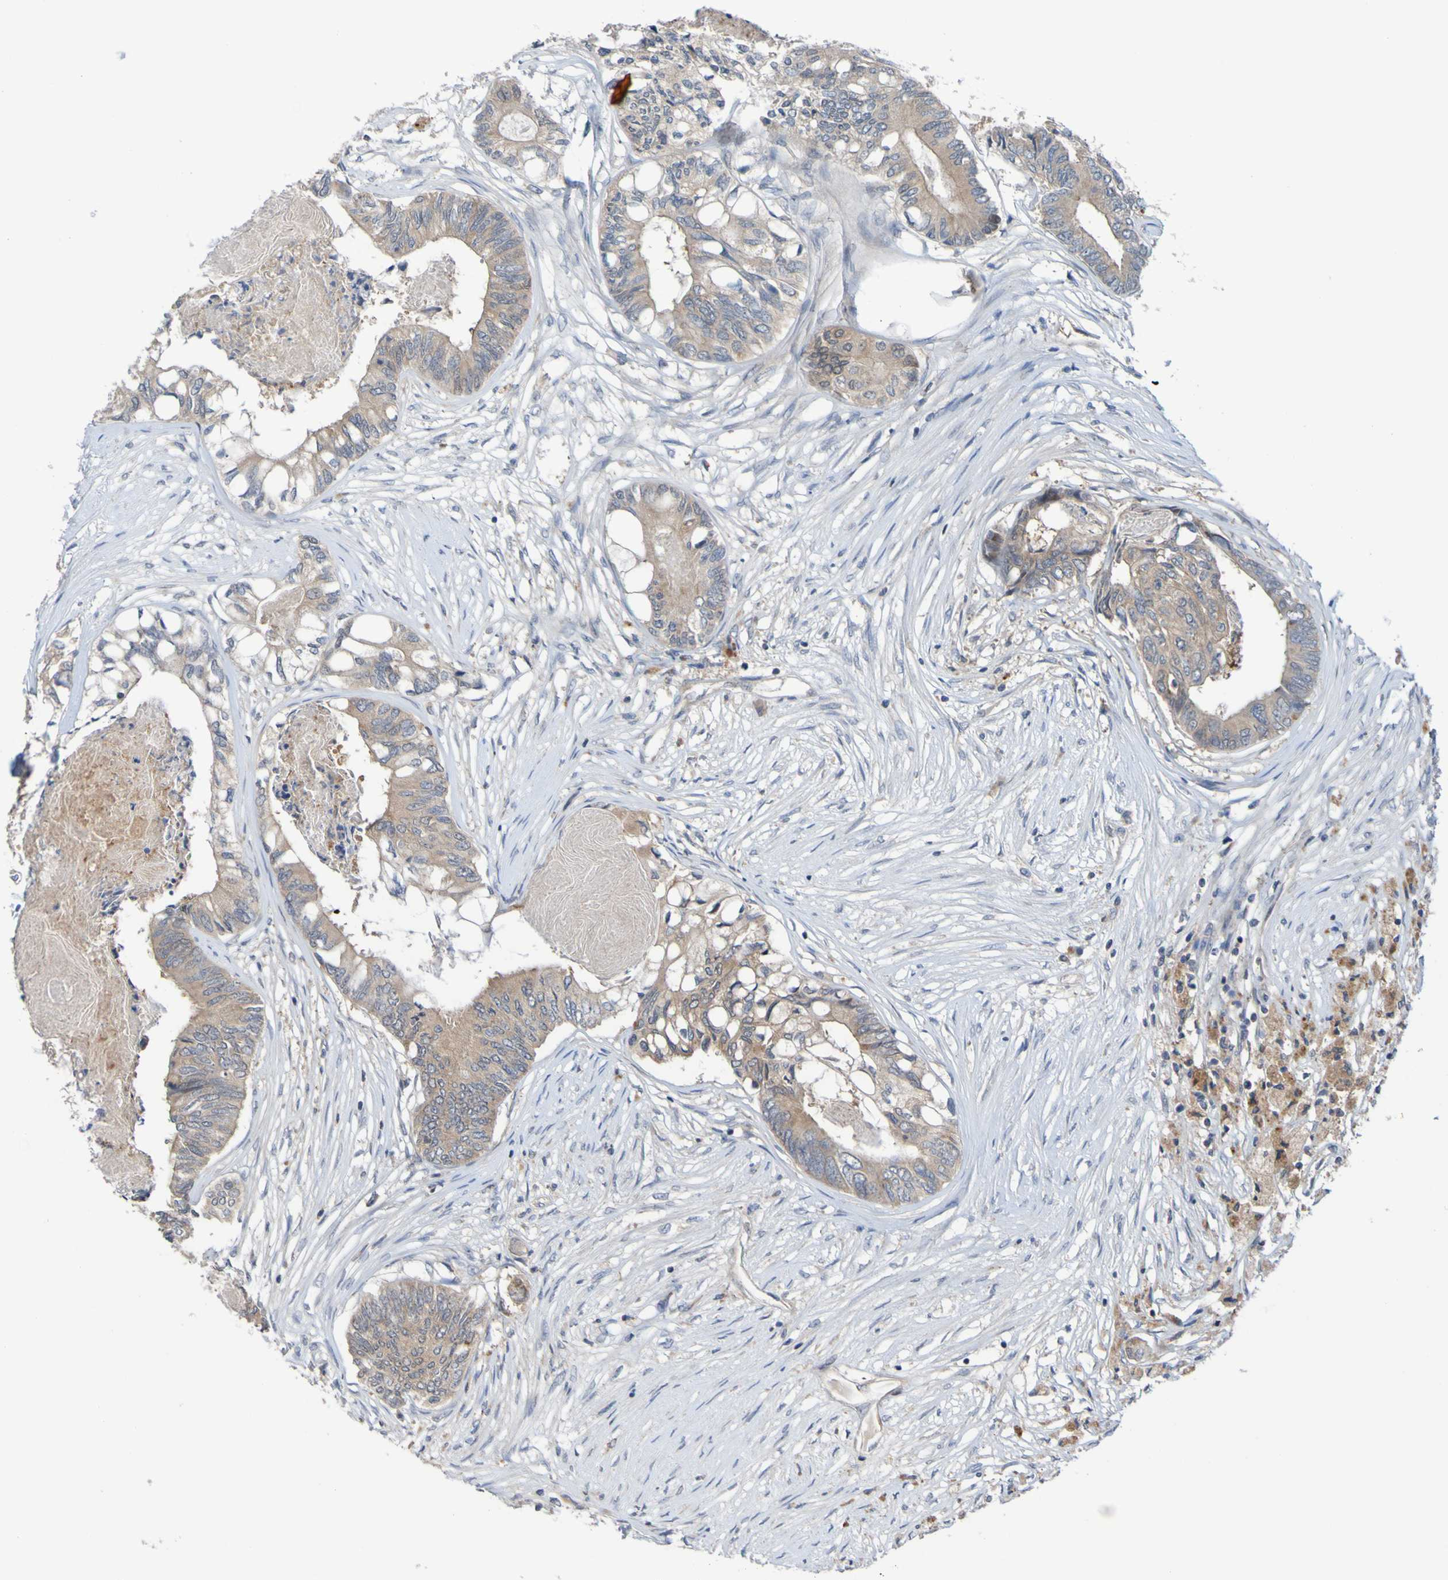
{"staining": {"intensity": "weak", "quantity": ">75%", "location": "cytoplasmic/membranous"}, "tissue": "colorectal cancer", "cell_type": "Tumor cells", "image_type": "cancer", "snomed": [{"axis": "morphology", "description": "Adenocarcinoma, NOS"}, {"axis": "topography", "description": "Rectum"}], "caption": "Colorectal adenocarcinoma stained with DAB (3,3'-diaminobenzidine) IHC displays low levels of weak cytoplasmic/membranous positivity in approximately >75% of tumor cells.", "gene": "SDK1", "patient": {"sex": "male", "age": 63}}